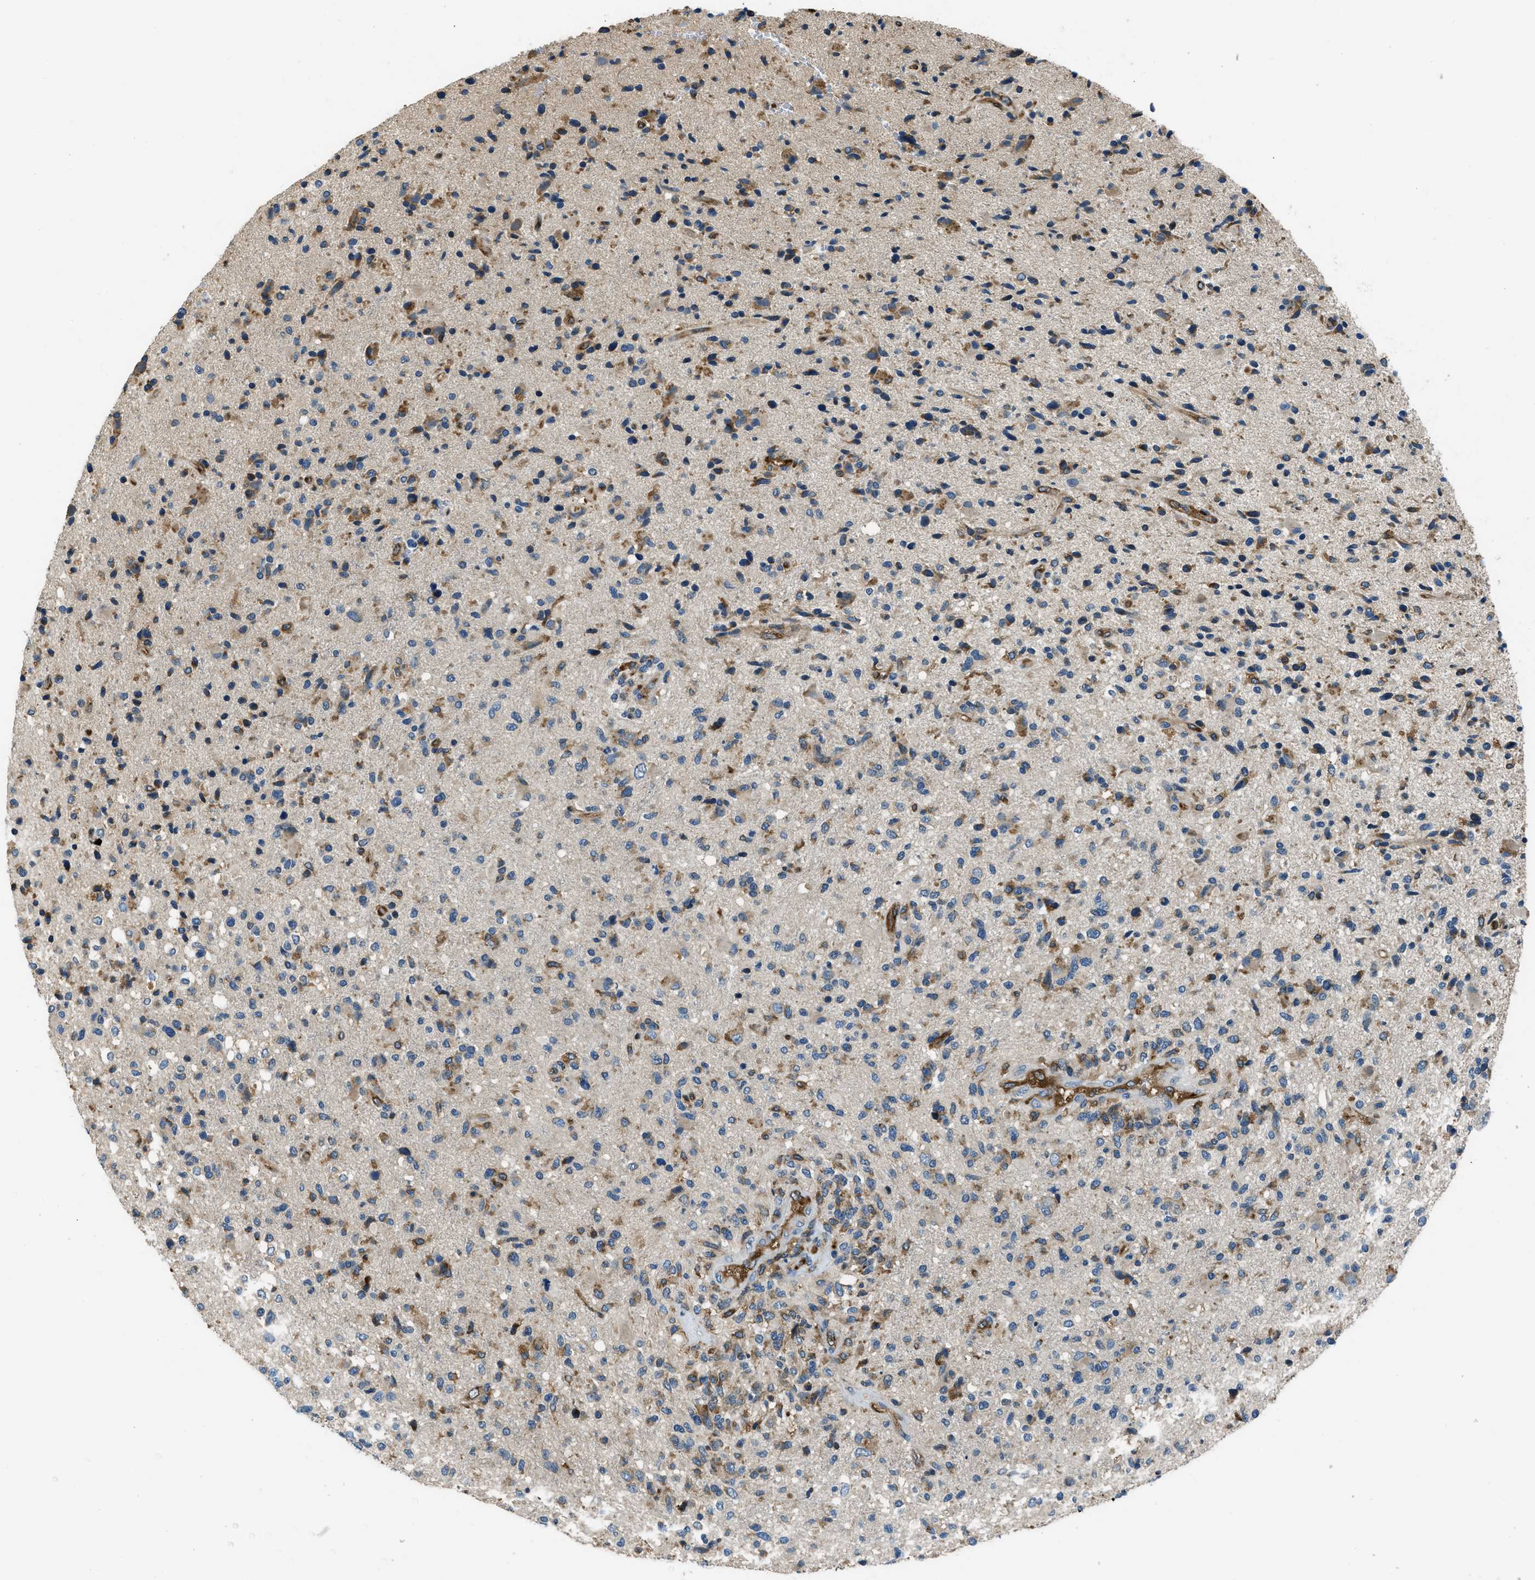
{"staining": {"intensity": "weak", "quantity": "25%-75%", "location": "cytoplasmic/membranous"}, "tissue": "glioma", "cell_type": "Tumor cells", "image_type": "cancer", "snomed": [{"axis": "morphology", "description": "Glioma, malignant, High grade"}, {"axis": "topography", "description": "Brain"}], "caption": "There is low levels of weak cytoplasmic/membranous positivity in tumor cells of glioma, as demonstrated by immunohistochemical staining (brown color).", "gene": "GIMAP8", "patient": {"sex": "male", "age": 72}}